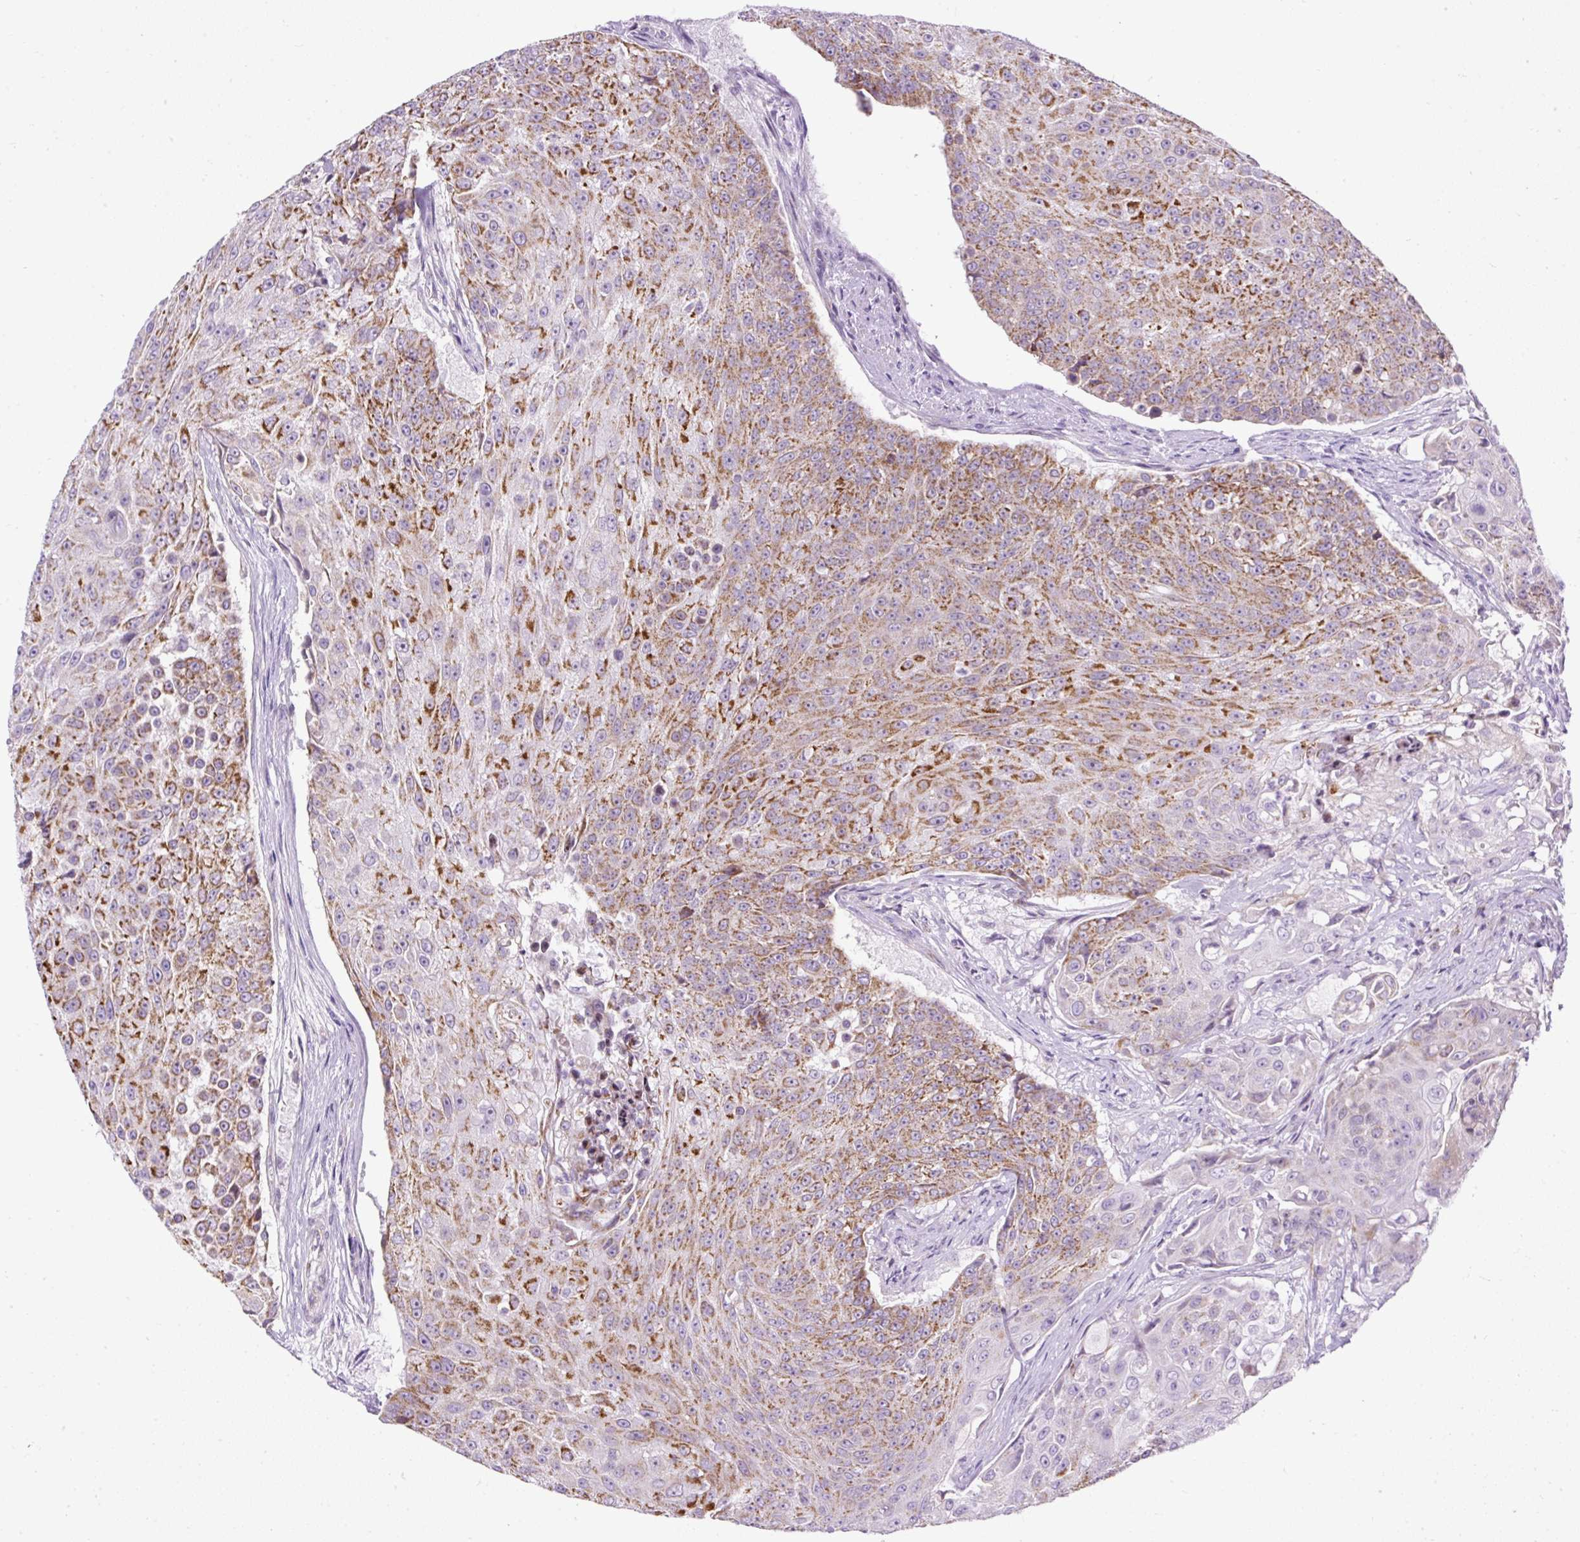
{"staining": {"intensity": "moderate", "quantity": ">75%", "location": "cytoplasmic/membranous"}, "tissue": "urothelial cancer", "cell_type": "Tumor cells", "image_type": "cancer", "snomed": [{"axis": "morphology", "description": "Urothelial carcinoma, High grade"}, {"axis": "topography", "description": "Urinary bladder"}], "caption": "Urothelial carcinoma (high-grade) tissue exhibits moderate cytoplasmic/membranous expression in about >75% of tumor cells The staining was performed using DAB (3,3'-diaminobenzidine) to visualize the protein expression in brown, while the nuclei were stained in blue with hematoxylin (Magnification: 20x).", "gene": "FMC1", "patient": {"sex": "female", "age": 63}}